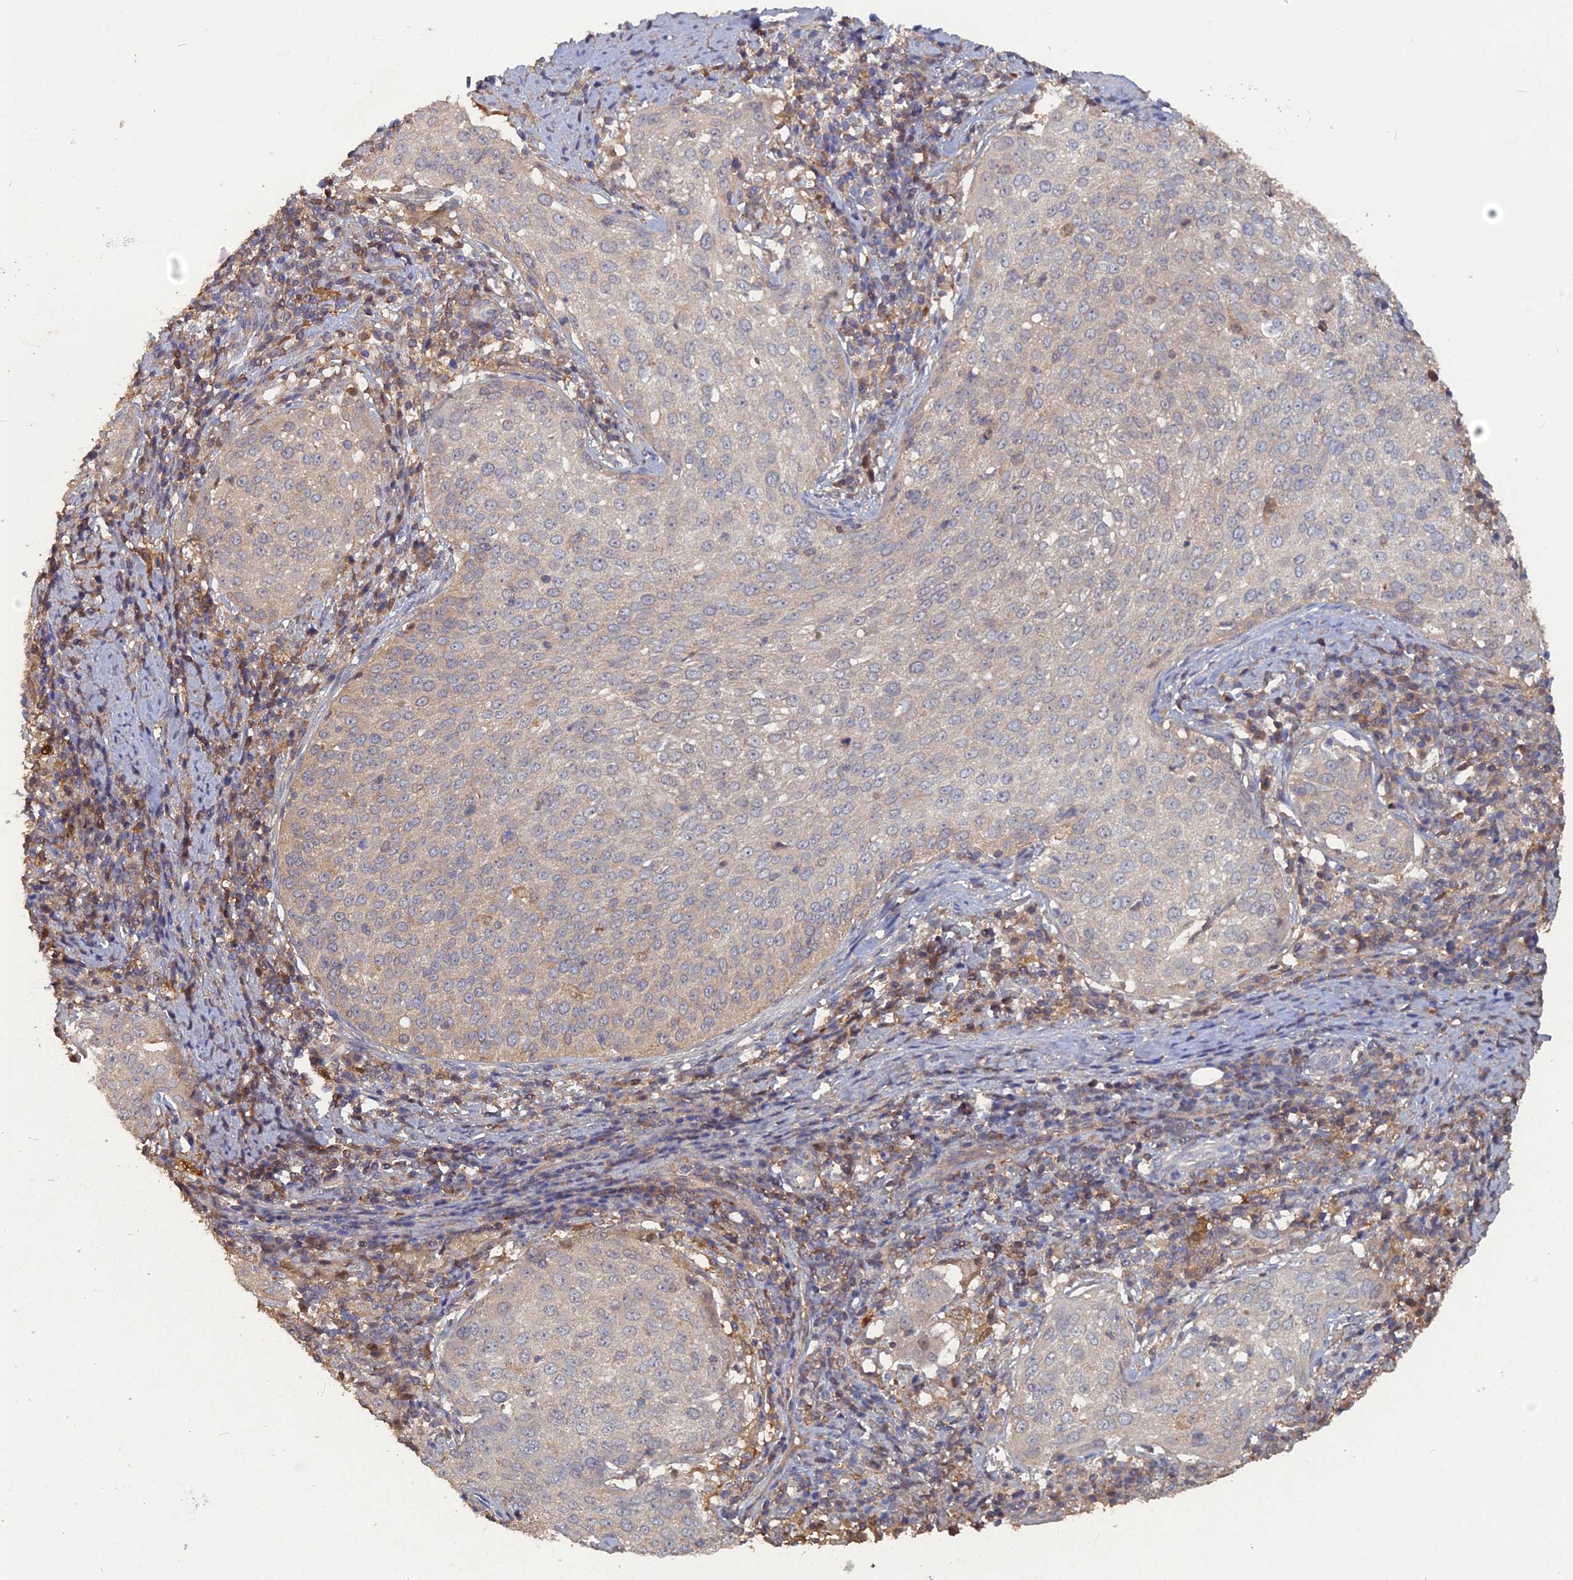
{"staining": {"intensity": "weak", "quantity": "<25%", "location": "cytoplasmic/membranous"}, "tissue": "cervical cancer", "cell_type": "Tumor cells", "image_type": "cancer", "snomed": [{"axis": "morphology", "description": "Squamous cell carcinoma, NOS"}, {"axis": "topography", "description": "Cervix"}], "caption": "Cervical cancer was stained to show a protein in brown. There is no significant positivity in tumor cells.", "gene": "BLVRA", "patient": {"sex": "female", "age": 57}}